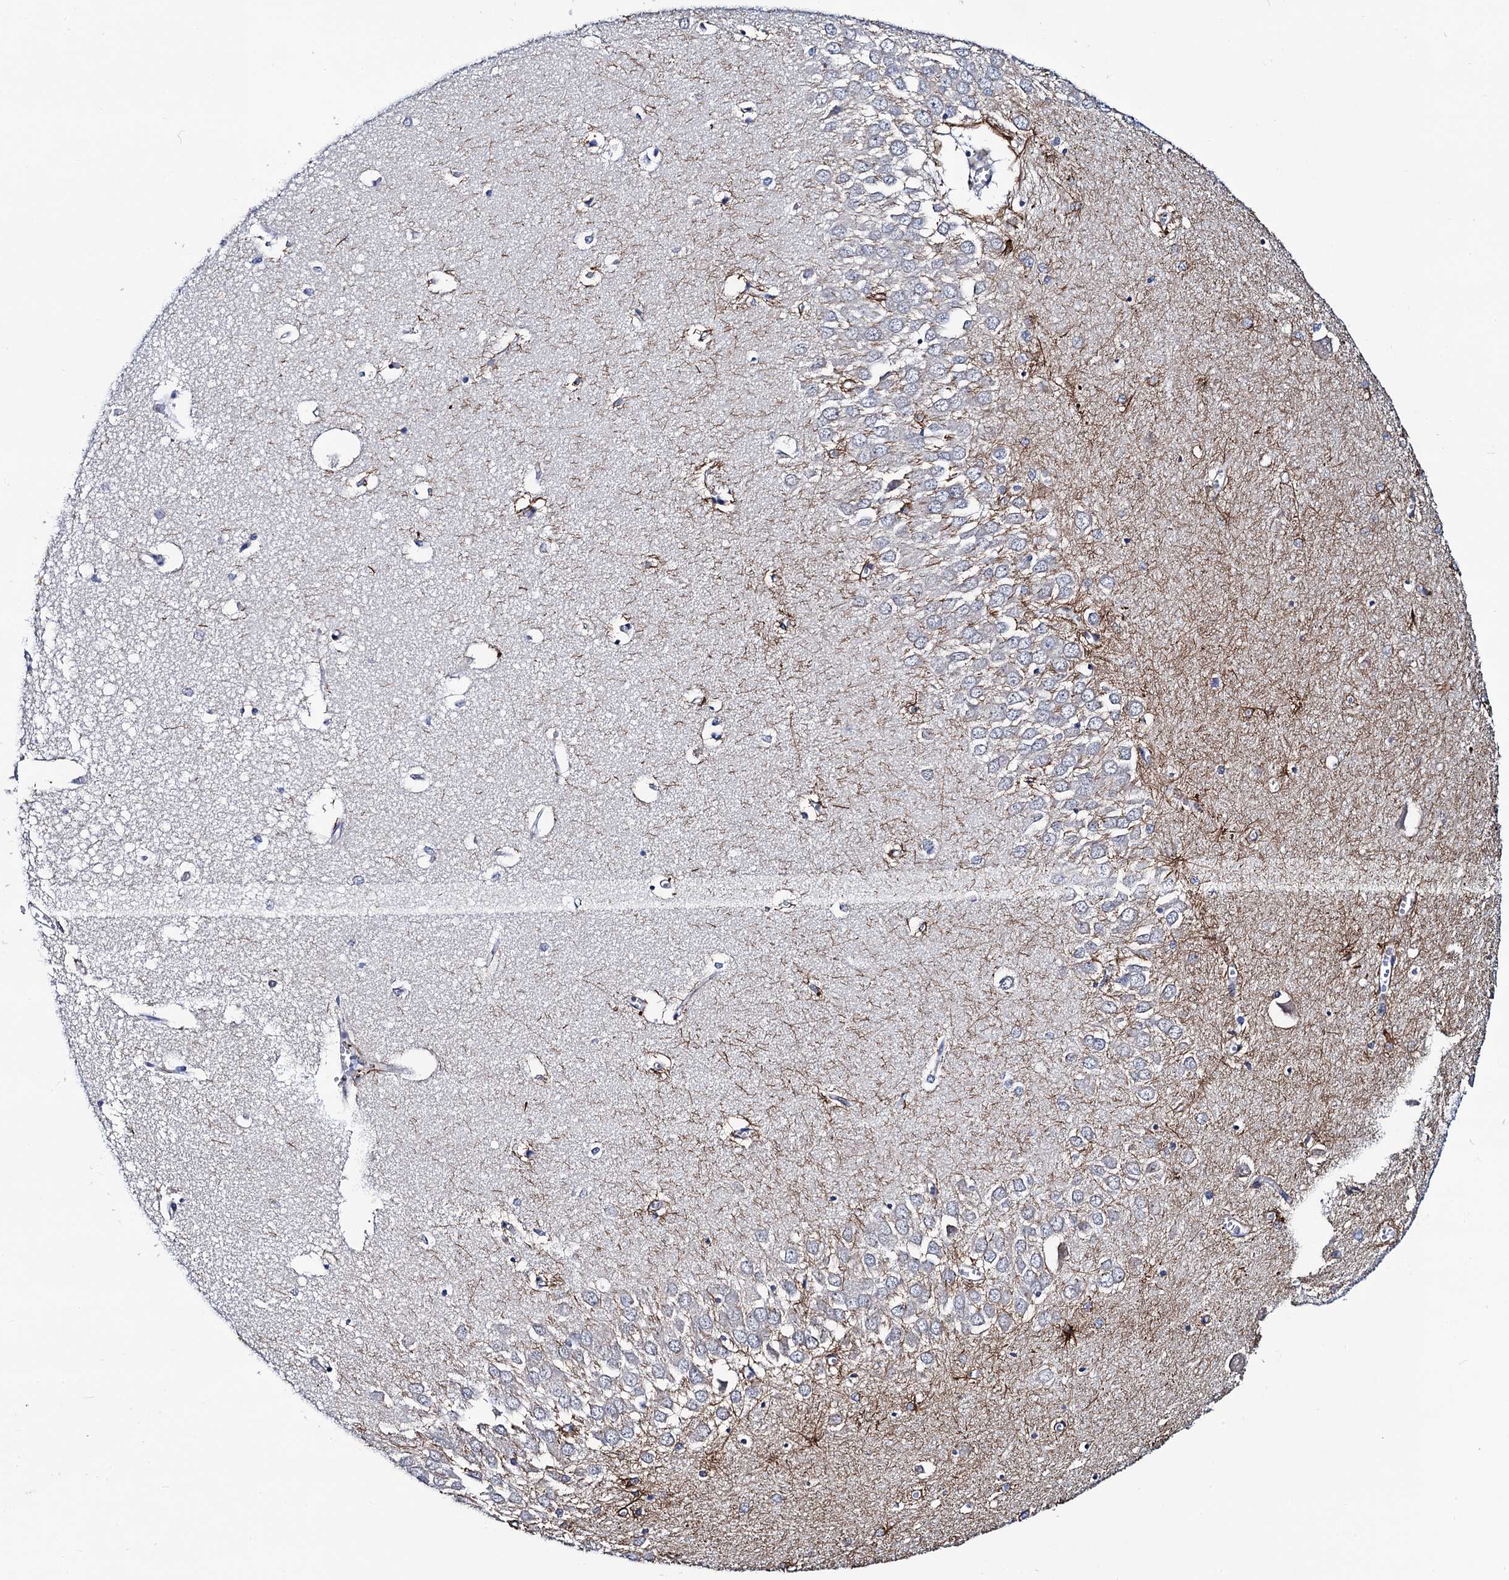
{"staining": {"intensity": "strong", "quantity": "<25%", "location": "cytoplasmic/membranous"}, "tissue": "hippocampus", "cell_type": "Glial cells", "image_type": "normal", "snomed": [{"axis": "morphology", "description": "Normal tissue, NOS"}, {"axis": "topography", "description": "Hippocampus"}], "caption": "Immunohistochemical staining of benign hippocampus shows strong cytoplasmic/membranous protein positivity in approximately <25% of glial cells. The protein is stained brown, and the nuclei are stained in blue (DAB IHC with brightfield microscopy, high magnification).", "gene": "C16orf87", "patient": {"sex": "male", "age": 70}}